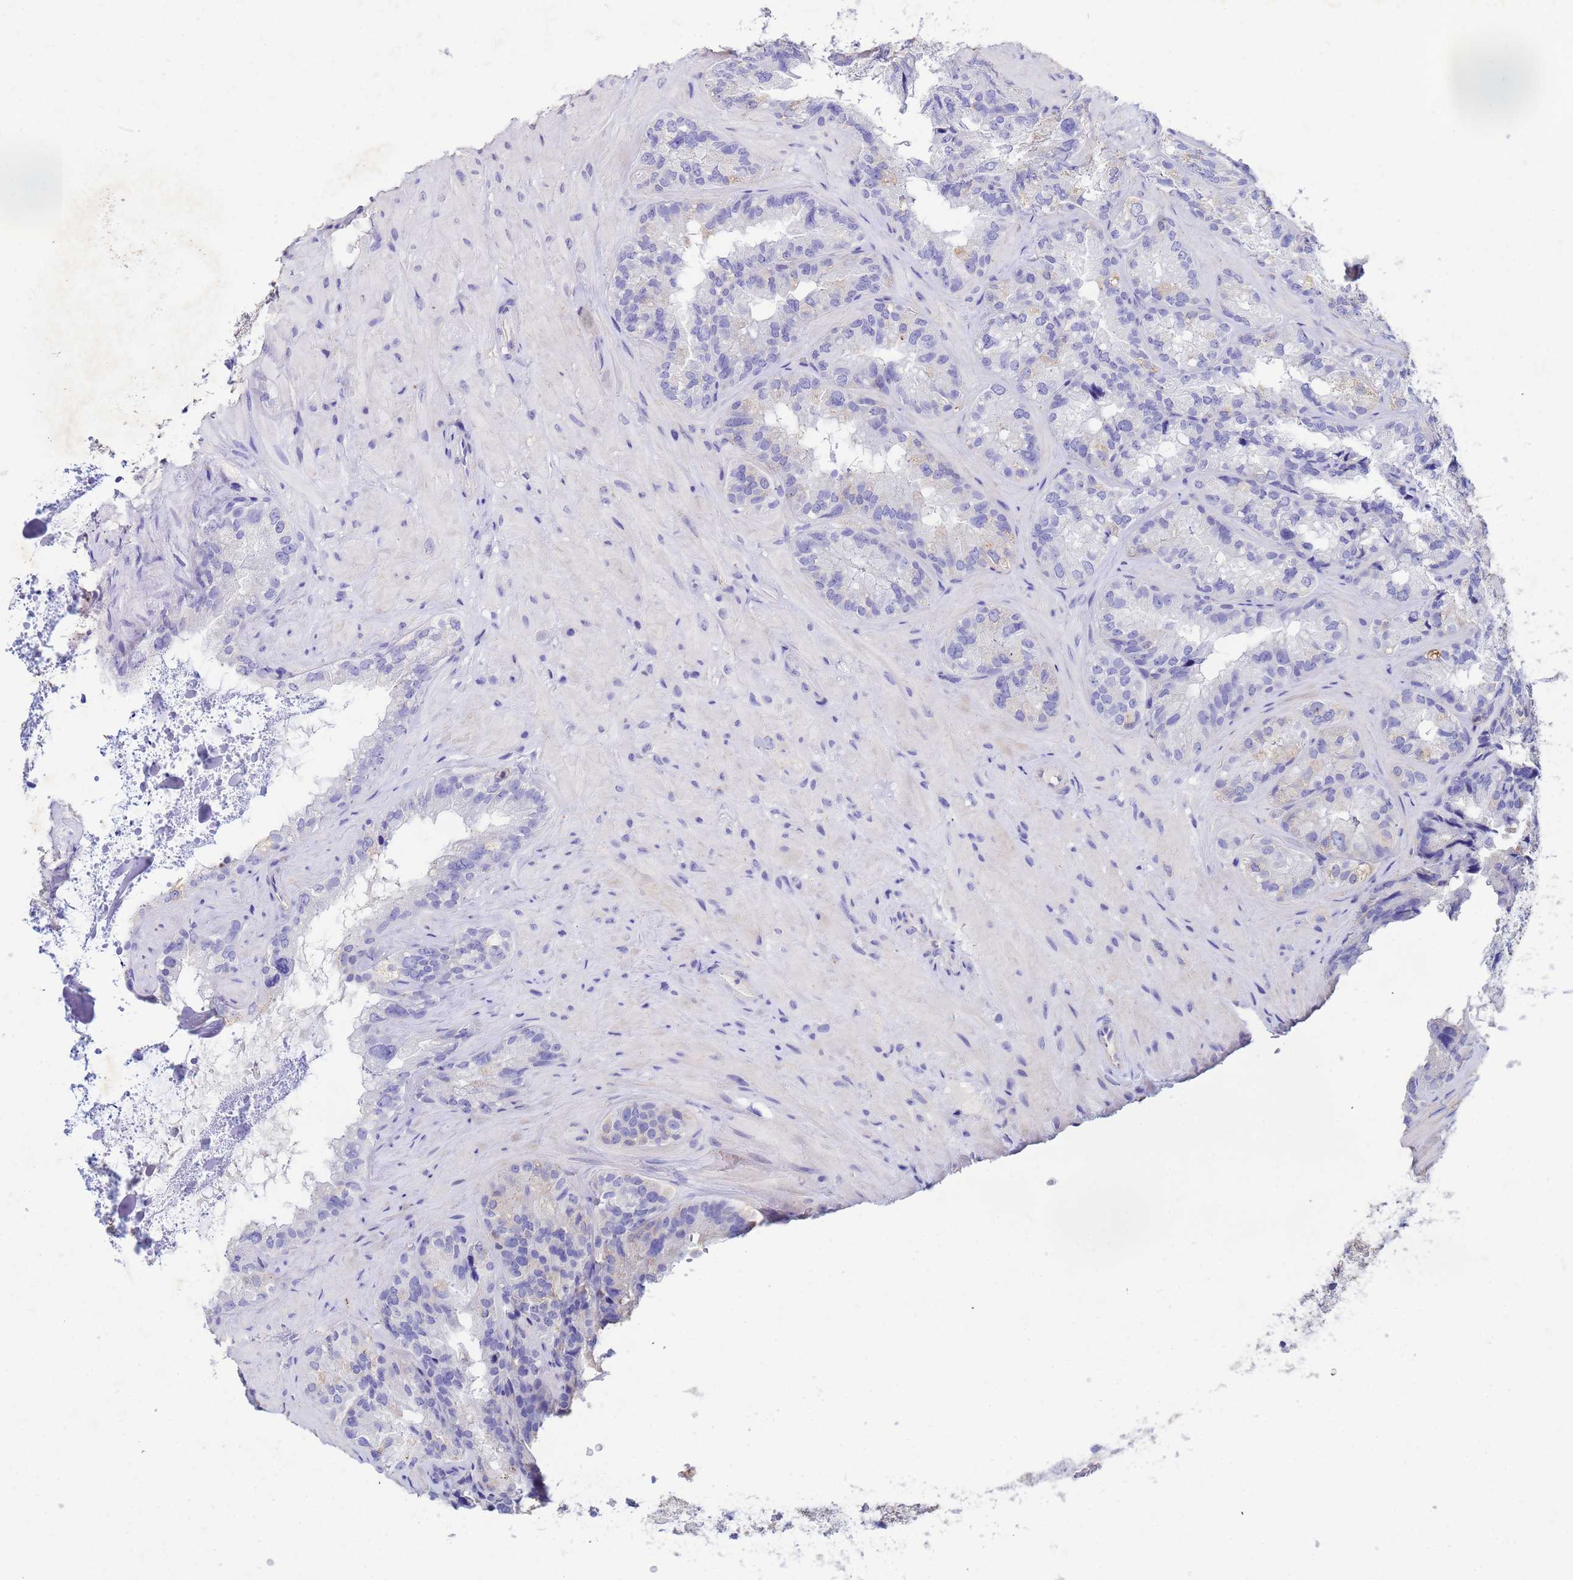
{"staining": {"intensity": "negative", "quantity": "none", "location": "none"}, "tissue": "seminal vesicle", "cell_type": "Glandular cells", "image_type": "normal", "snomed": [{"axis": "morphology", "description": "Normal tissue, NOS"}, {"axis": "topography", "description": "Seminal veicle"}], "caption": "Immunohistochemistry of normal seminal vesicle displays no expression in glandular cells. (DAB IHC, high magnification).", "gene": "CSTB", "patient": {"sex": "male", "age": 58}}